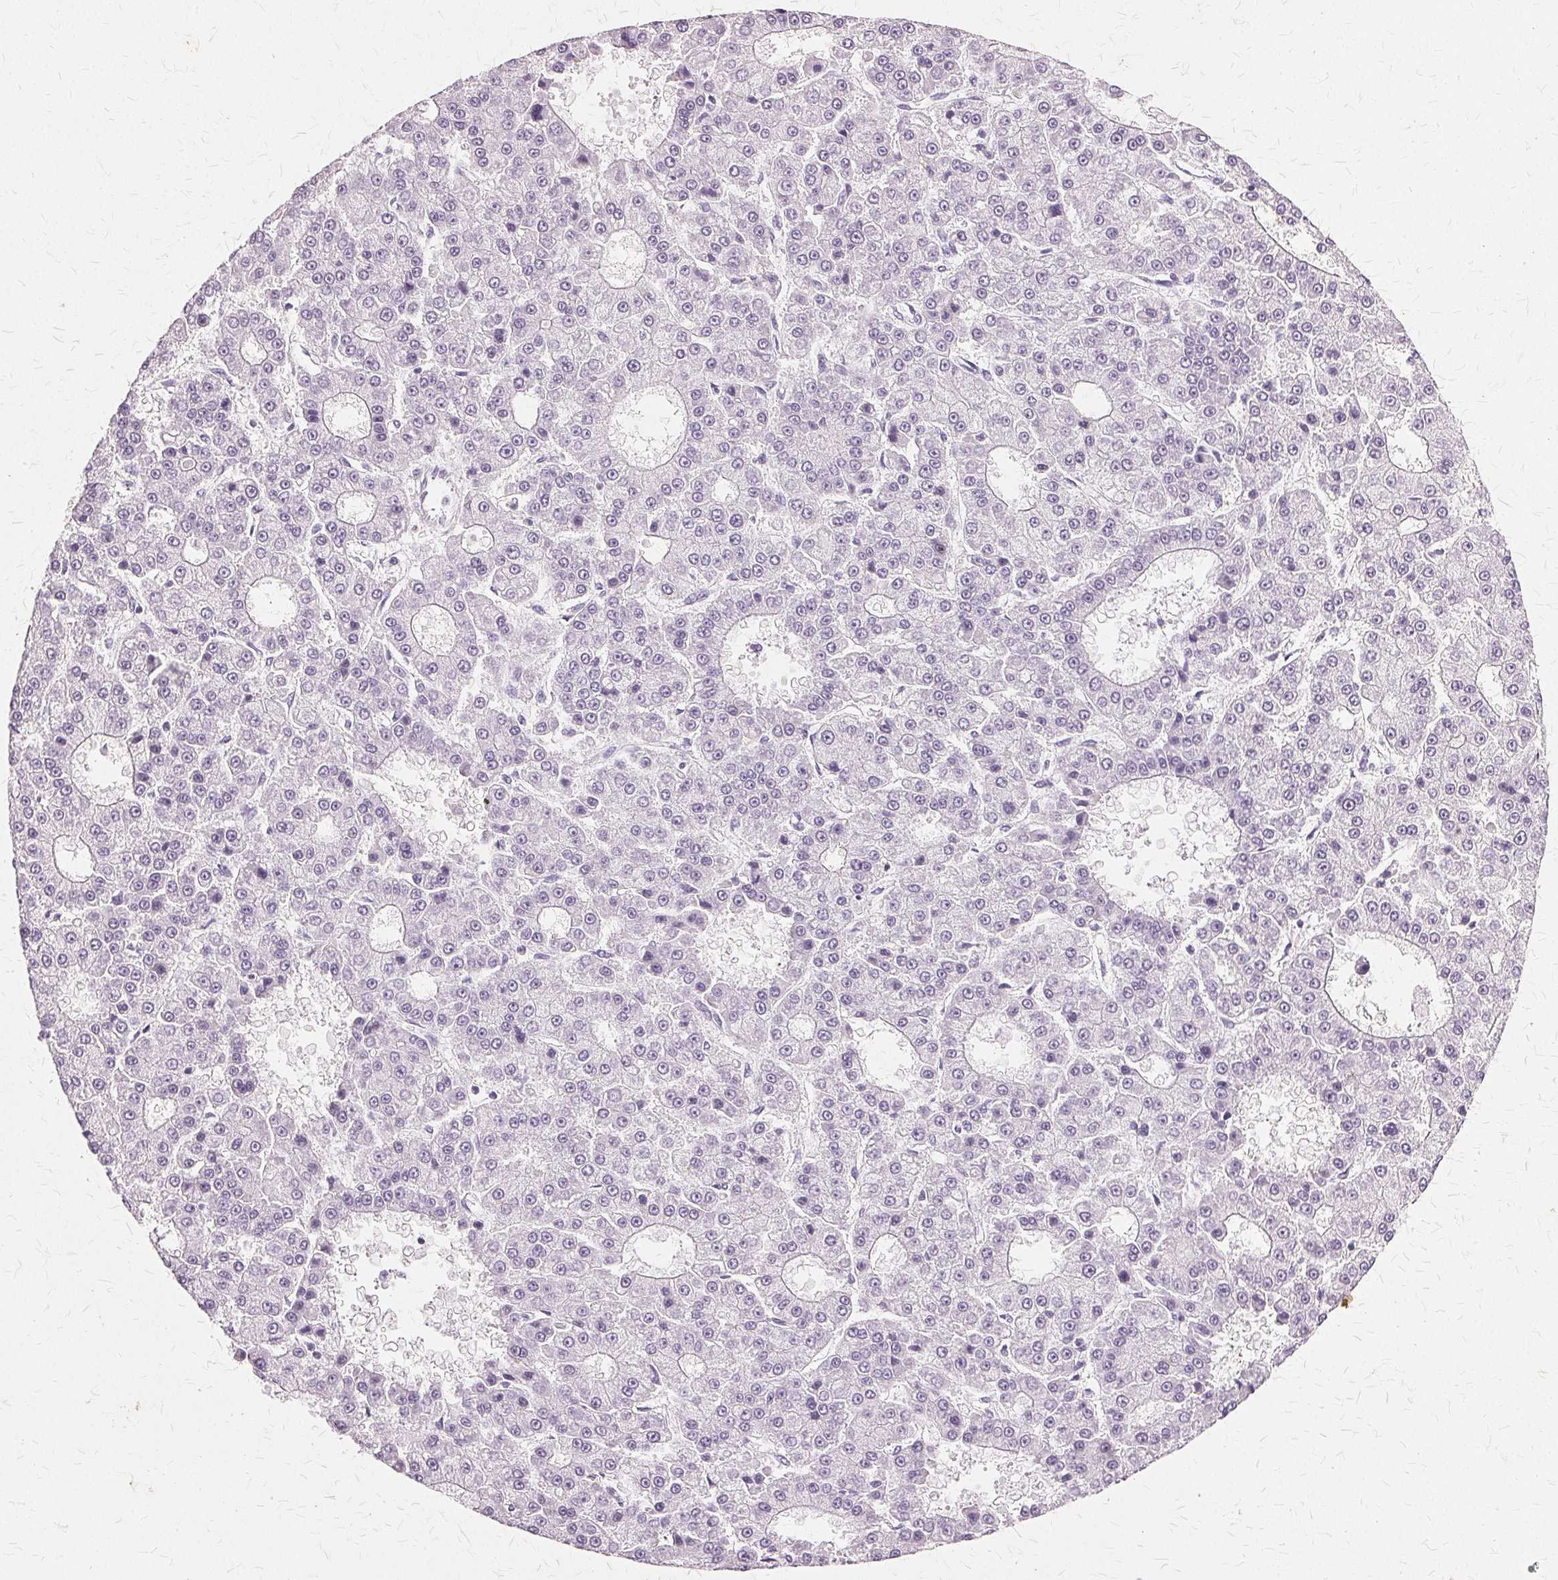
{"staining": {"intensity": "negative", "quantity": "none", "location": "none"}, "tissue": "liver cancer", "cell_type": "Tumor cells", "image_type": "cancer", "snomed": [{"axis": "morphology", "description": "Carcinoma, Hepatocellular, NOS"}, {"axis": "topography", "description": "Liver"}], "caption": "The IHC micrograph has no significant staining in tumor cells of liver cancer tissue.", "gene": "SLC45A3", "patient": {"sex": "male", "age": 70}}